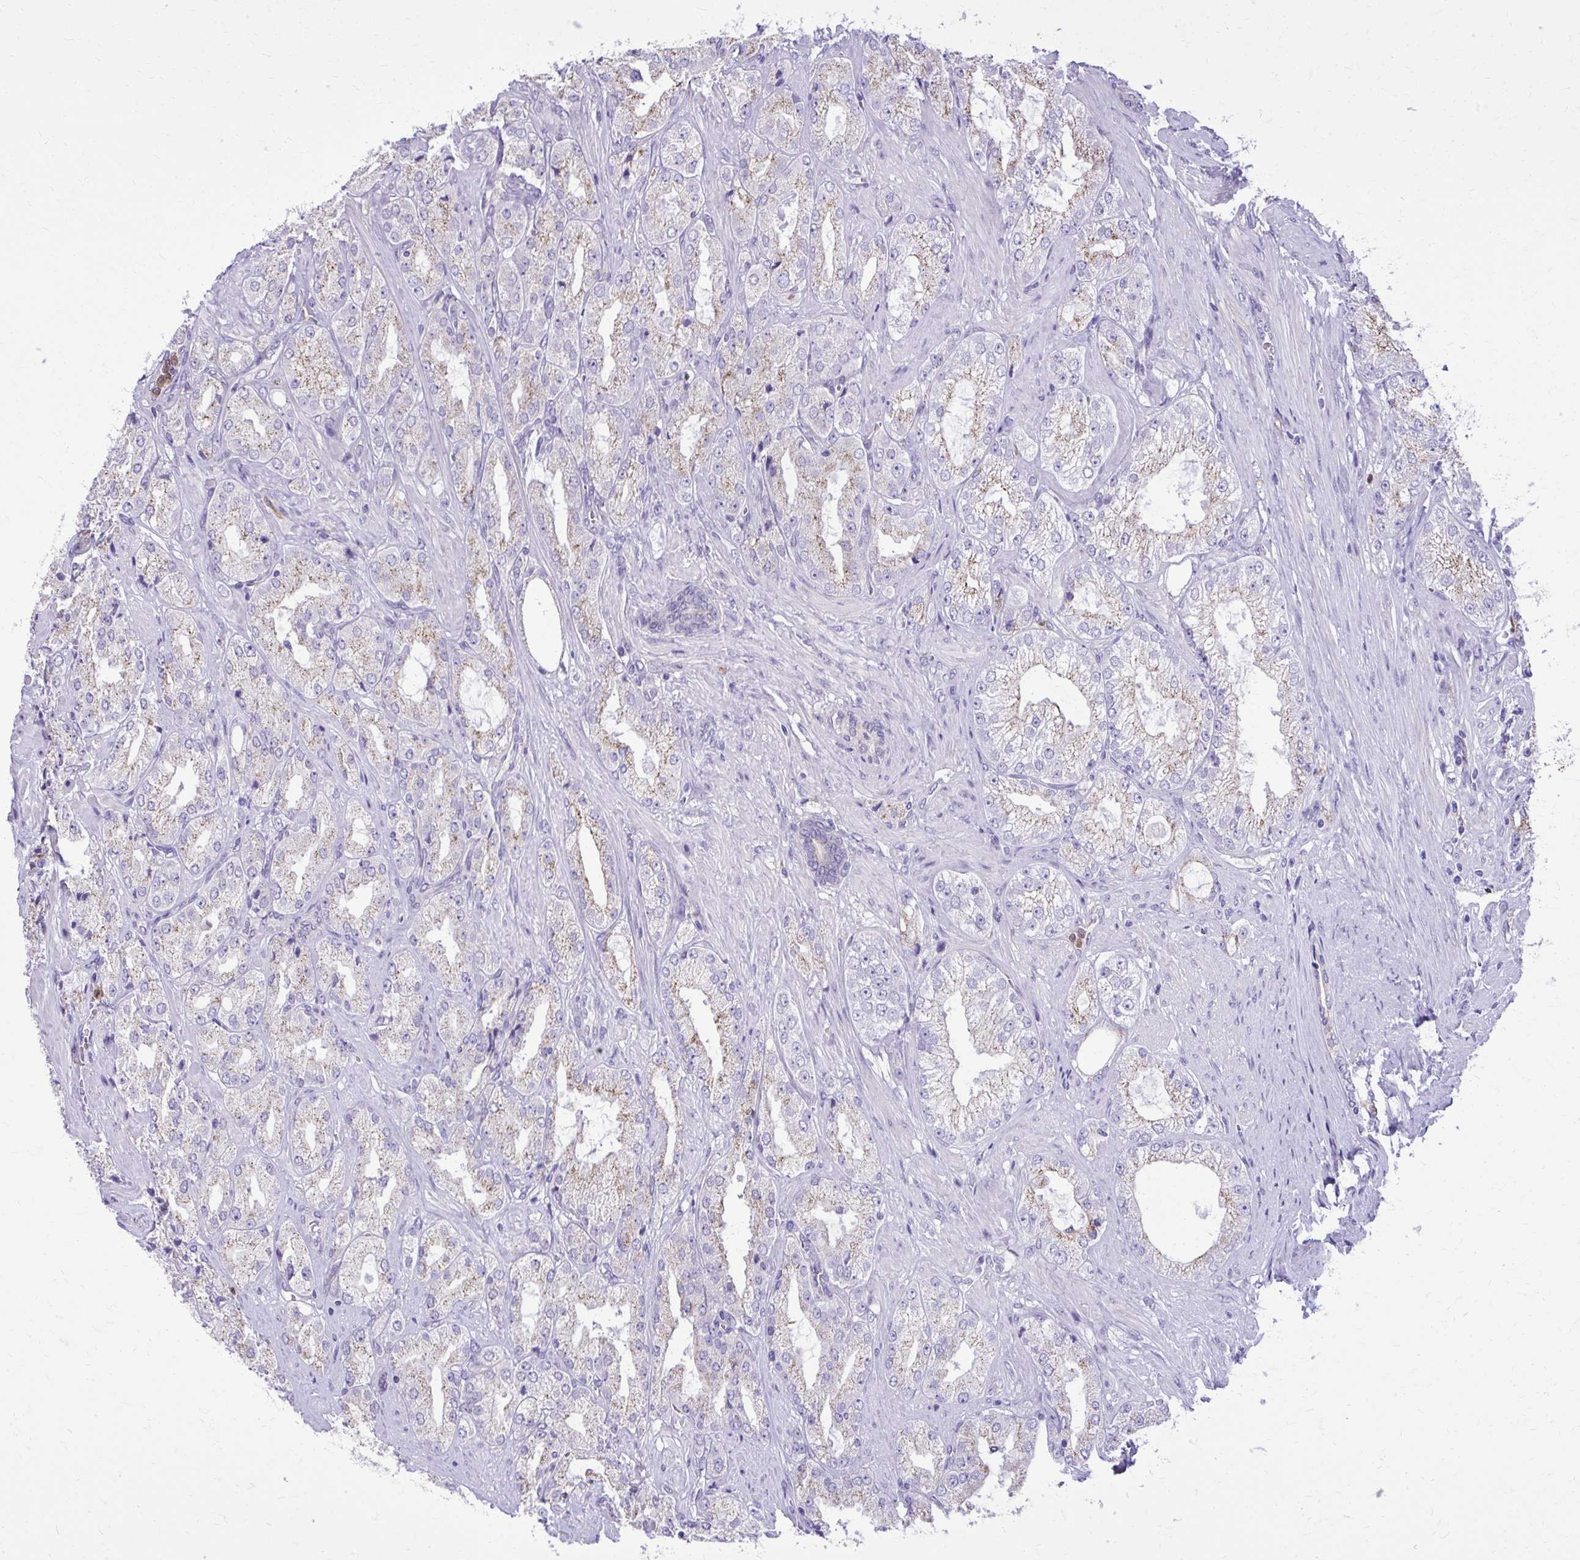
{"staining": {"intensity": "weak", "quantity": "25%-75%", "location": "cytoplasmic/membranous"}, "tissue": "prostate cancer", "cell_type": "Tumor cells", "image_type": "cancer", "snomed": [{"axis": "morphology", "description": "Adenocarcinoma, High grade"}, {"axis": "topography", "description": "Prostate"}], "caption": "Protein analysis of prostate adenocarcinoma (high-grade) tissue demonstrates weak cytoplasmic/membranous positivity in about 25%-75% of tumor cells.", "gene": "CAT", "patient": {"sex": "male", "age": 68}}